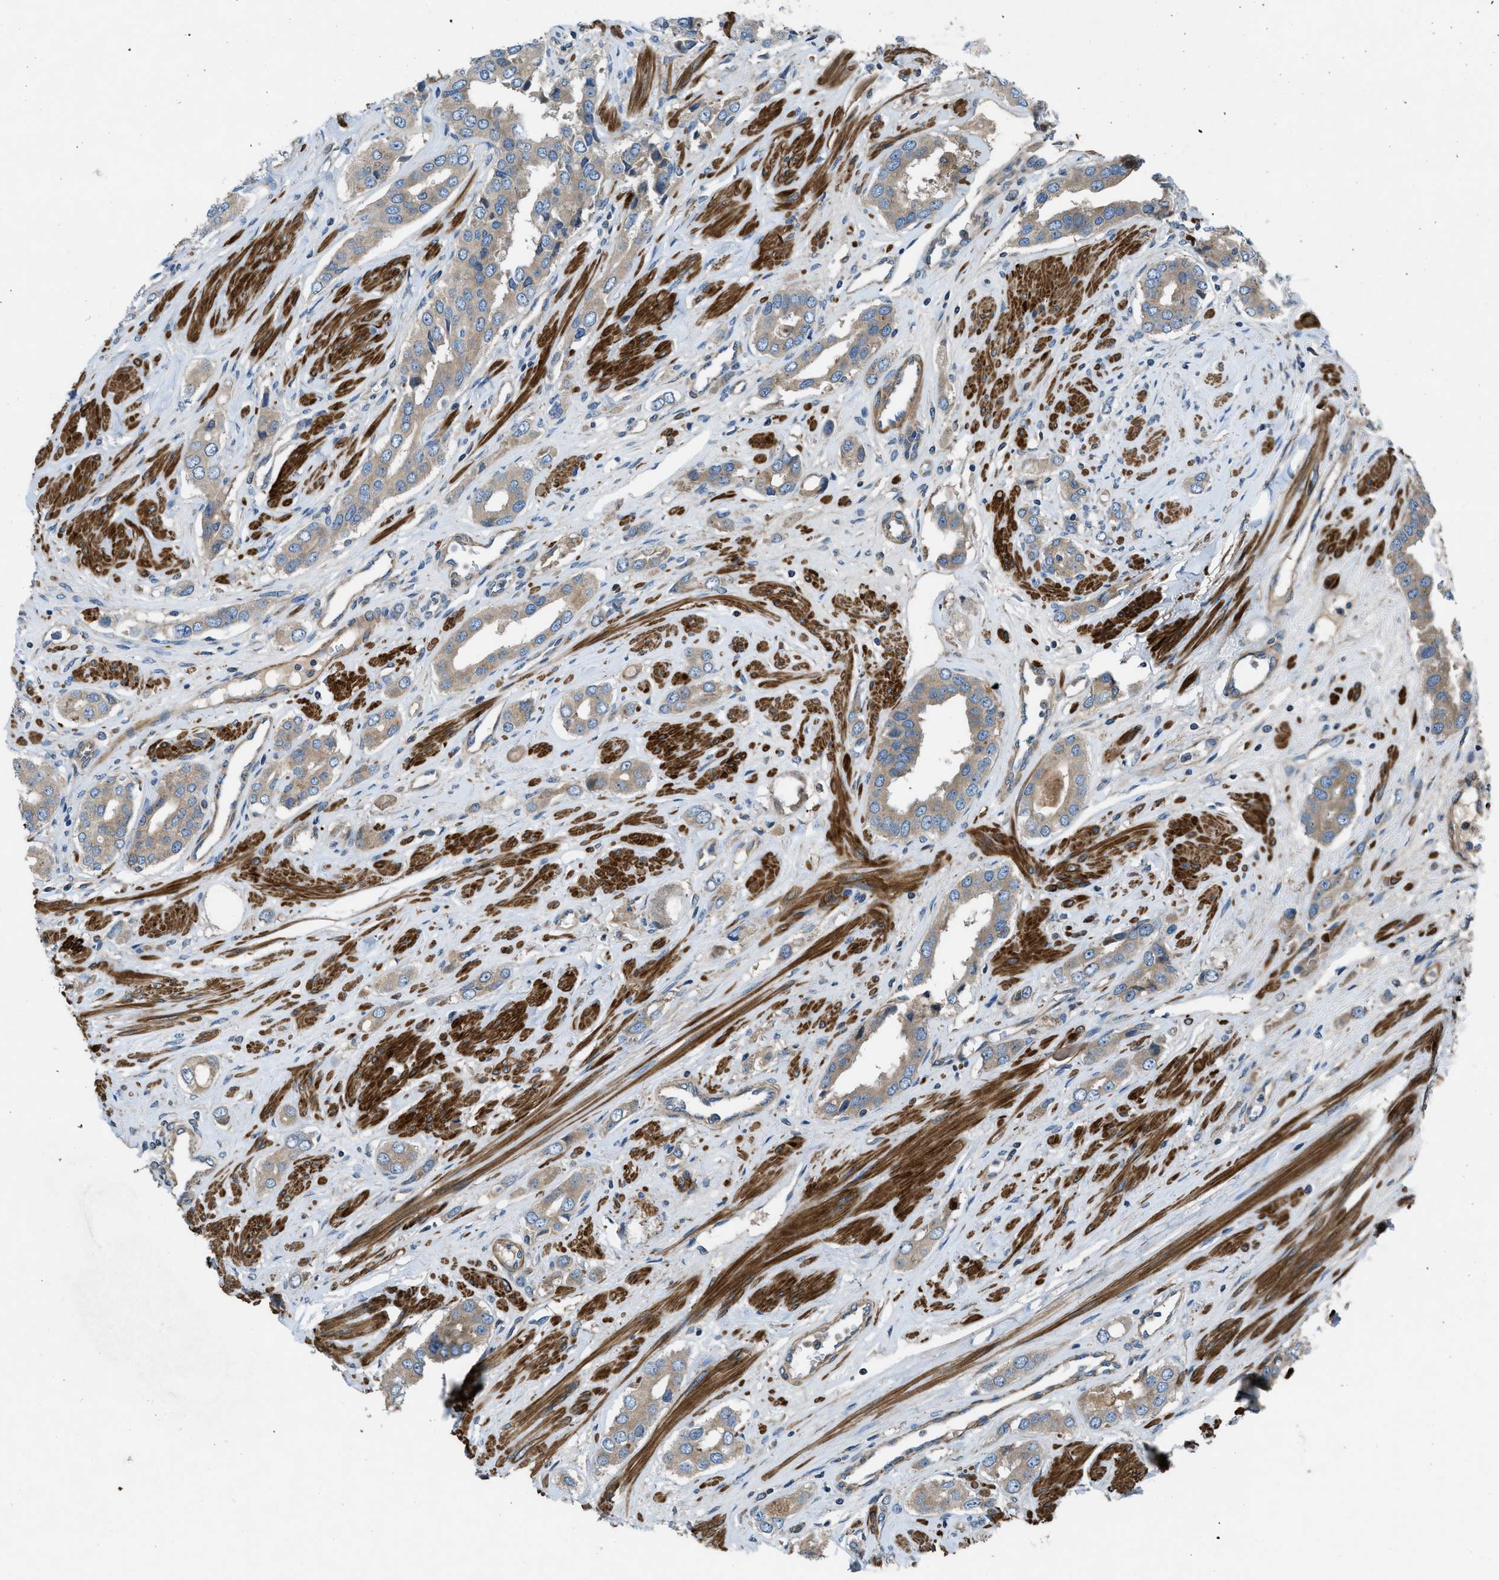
{"staining": {"intensity": "moderate", "quantity": ">75%", "location": "cytoplasmic/membranous"}, "tissue": "prostate cancer", "cell_type": "Tumor cells", "image_type": "cancer", "snomed": [{"axis": "morphology", "description": "Adenocarcinoma, High grade"}, {"axis": "topography", "description": "Prostate"}], "caption": "High-magnification brightfield microscopy of prostate high-grade adenocarcinoma stained with DAB (brown) and counterstained with hematoxylin (blue). tumor cells exhibit moderate cytoplasmic/membranous staining is appreciated in about>75% of cells. The protein of interest is stained brown, and the nuclei are stained in blue (DAB (3,3'-diaminobenzidine) IHC with brightfield microscopy, high magnification).", "gene": "VEZT", "patient": {"sex": "male", "age": 52}}